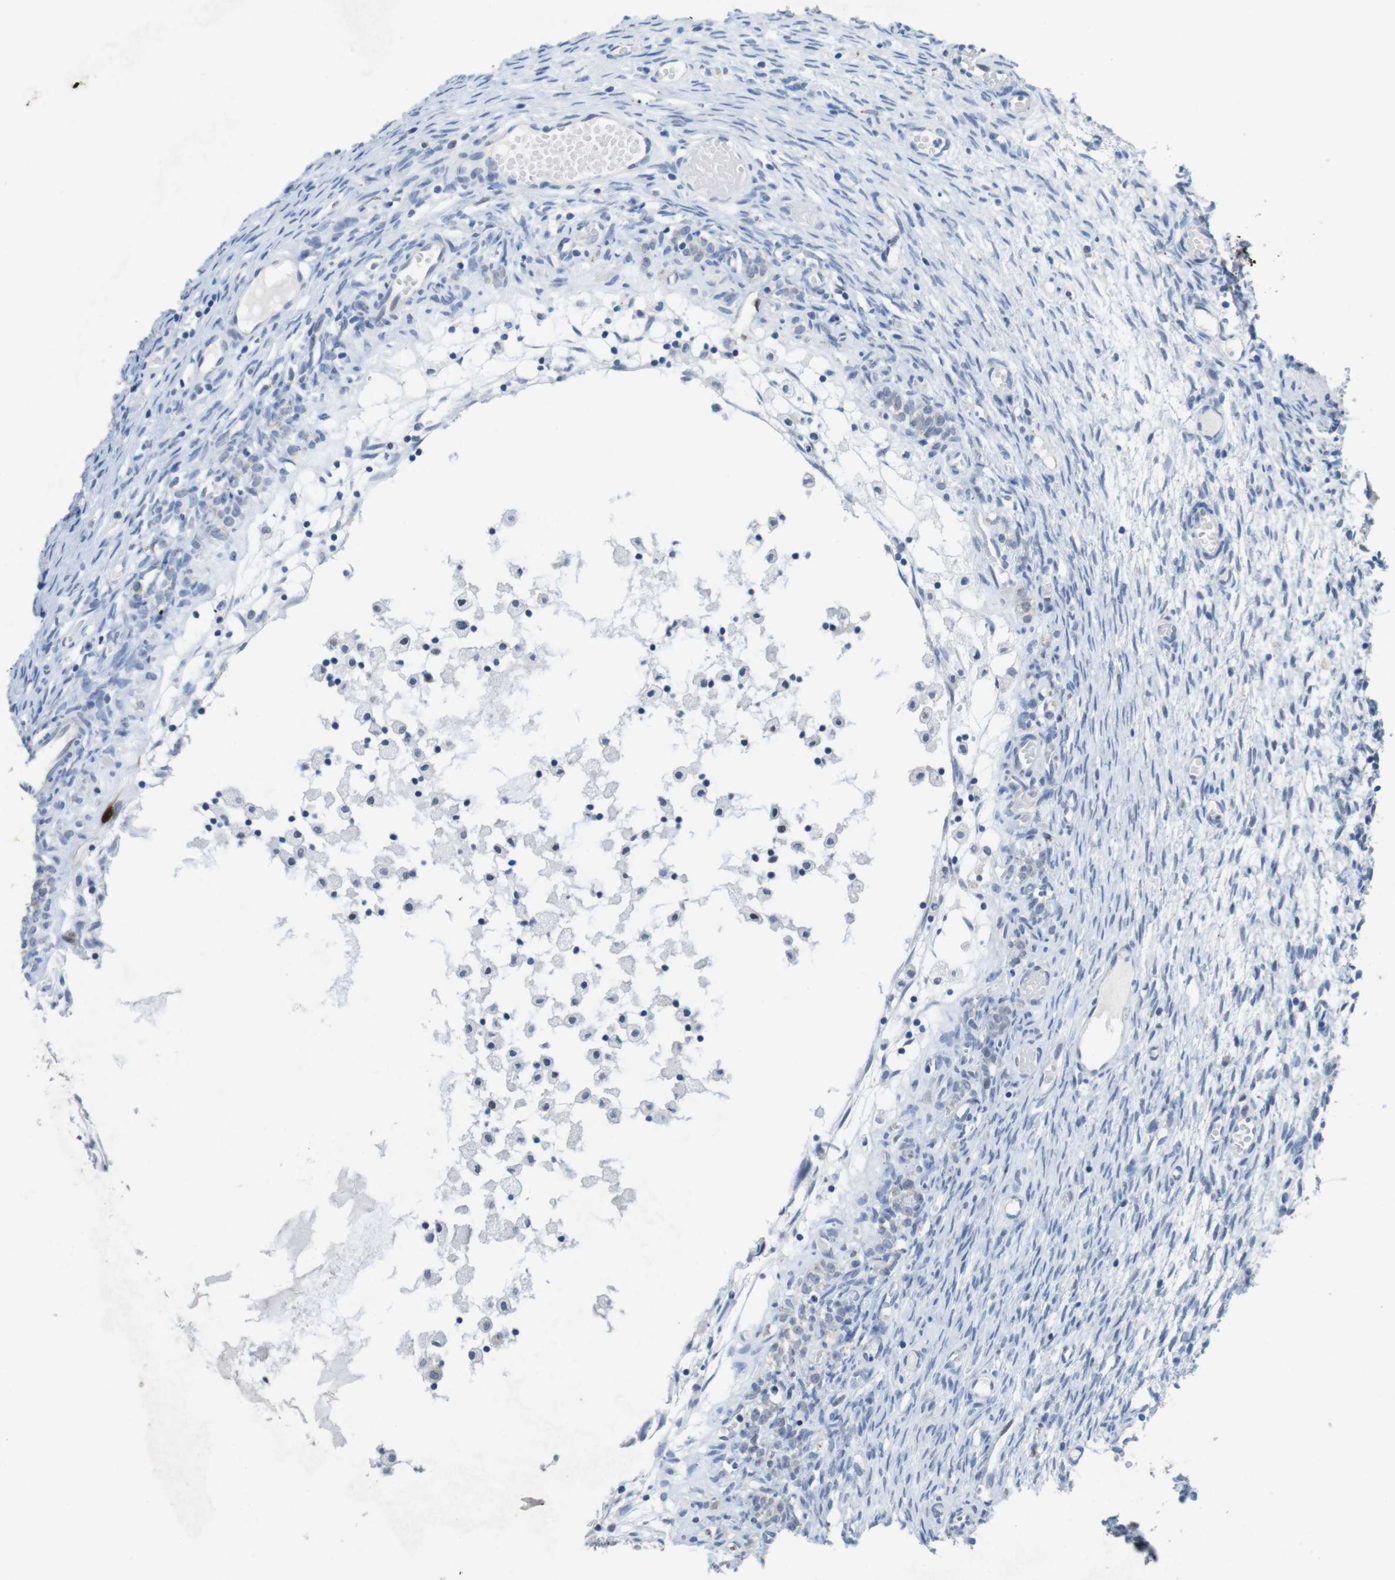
{"staining": {"intensity": "negative", "quantity": "none", "location": "none"}, "tissue": "ovary", "cell_type": "Follicle cells", "image_type": "normal", "snomed": [{"axis": "morphology", "description": "Normal tissue, NOS"}, {"axis": "topography", "description": "Ovary"}], "caption": "Immunohistochemistry of benign human ovary shows no positivity in follicle cells. The staining was performed using DAB to visualize the protein expression in brown, while the nuclei were stained in blue with hematoxylin (Magnification: 20x).", "gene": "KPNA2", "patient": {"sex": "female", "age": 35}}